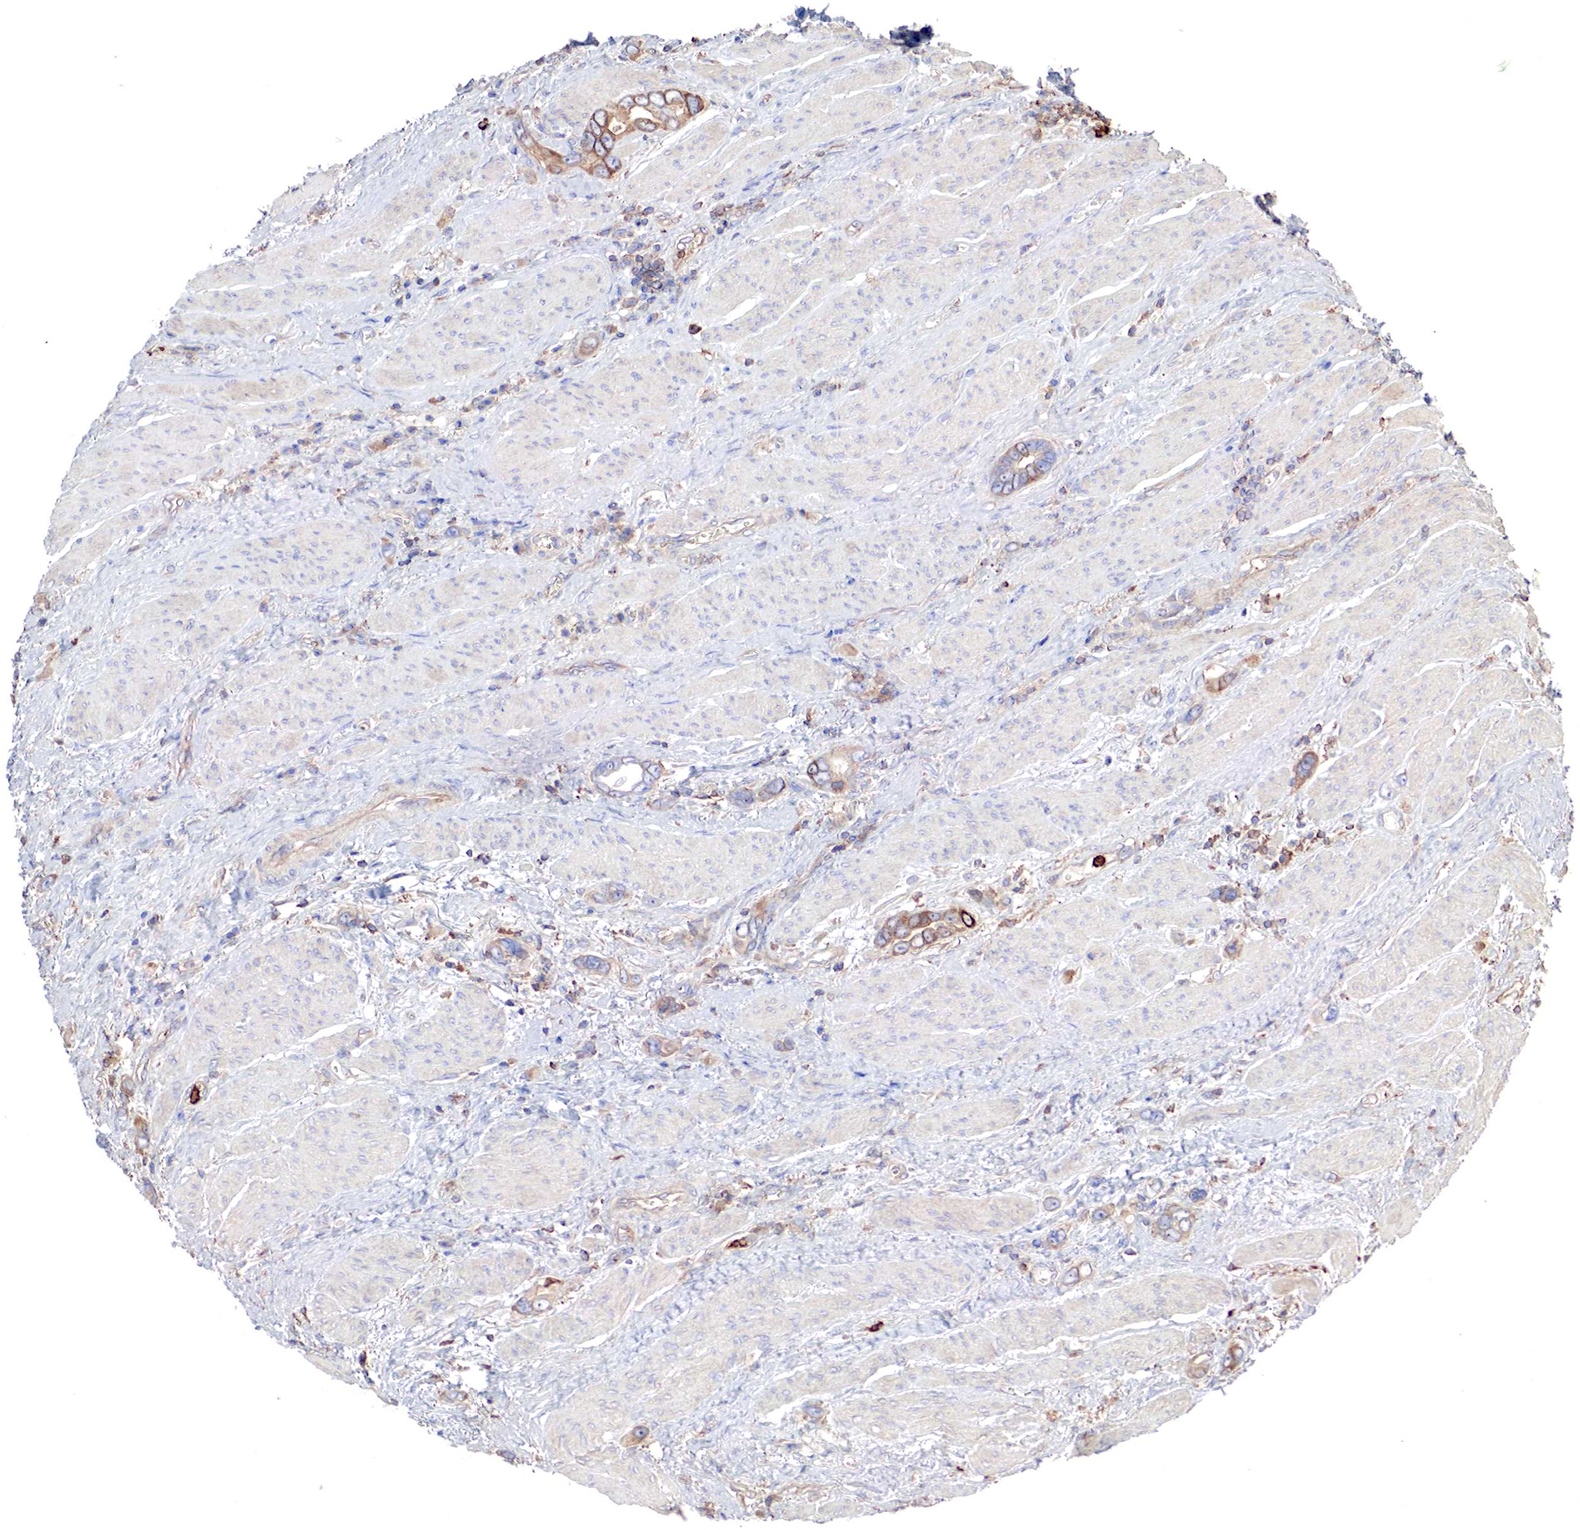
{"staining": {"intensity": "strong", "quantity": ">75%", "location": "cytoplasmic/membranous"}, "tissue": "stomach cancer", "cell_type": "Tumor cells", "image_type": "cancer", "snomed": [{"axis": "morphology", "description": "Adenocarcinoma, NOS"}, {"axis": "topography", "description": "Stomach"}], "caption": "Immunohistochemistry histopathology image of neoplastic tissue: human adenocarcinoma (stomach) stained using immunohistochemistry (IHC) demonstrates high levels of strong protein expression localized specifically in the cytoplasmic/membranous of tumor cells, appearing as a cytoplasmic/membranous brown color.", "gene": "G6PD", "patient": {"sex": "male", "age": 78}}